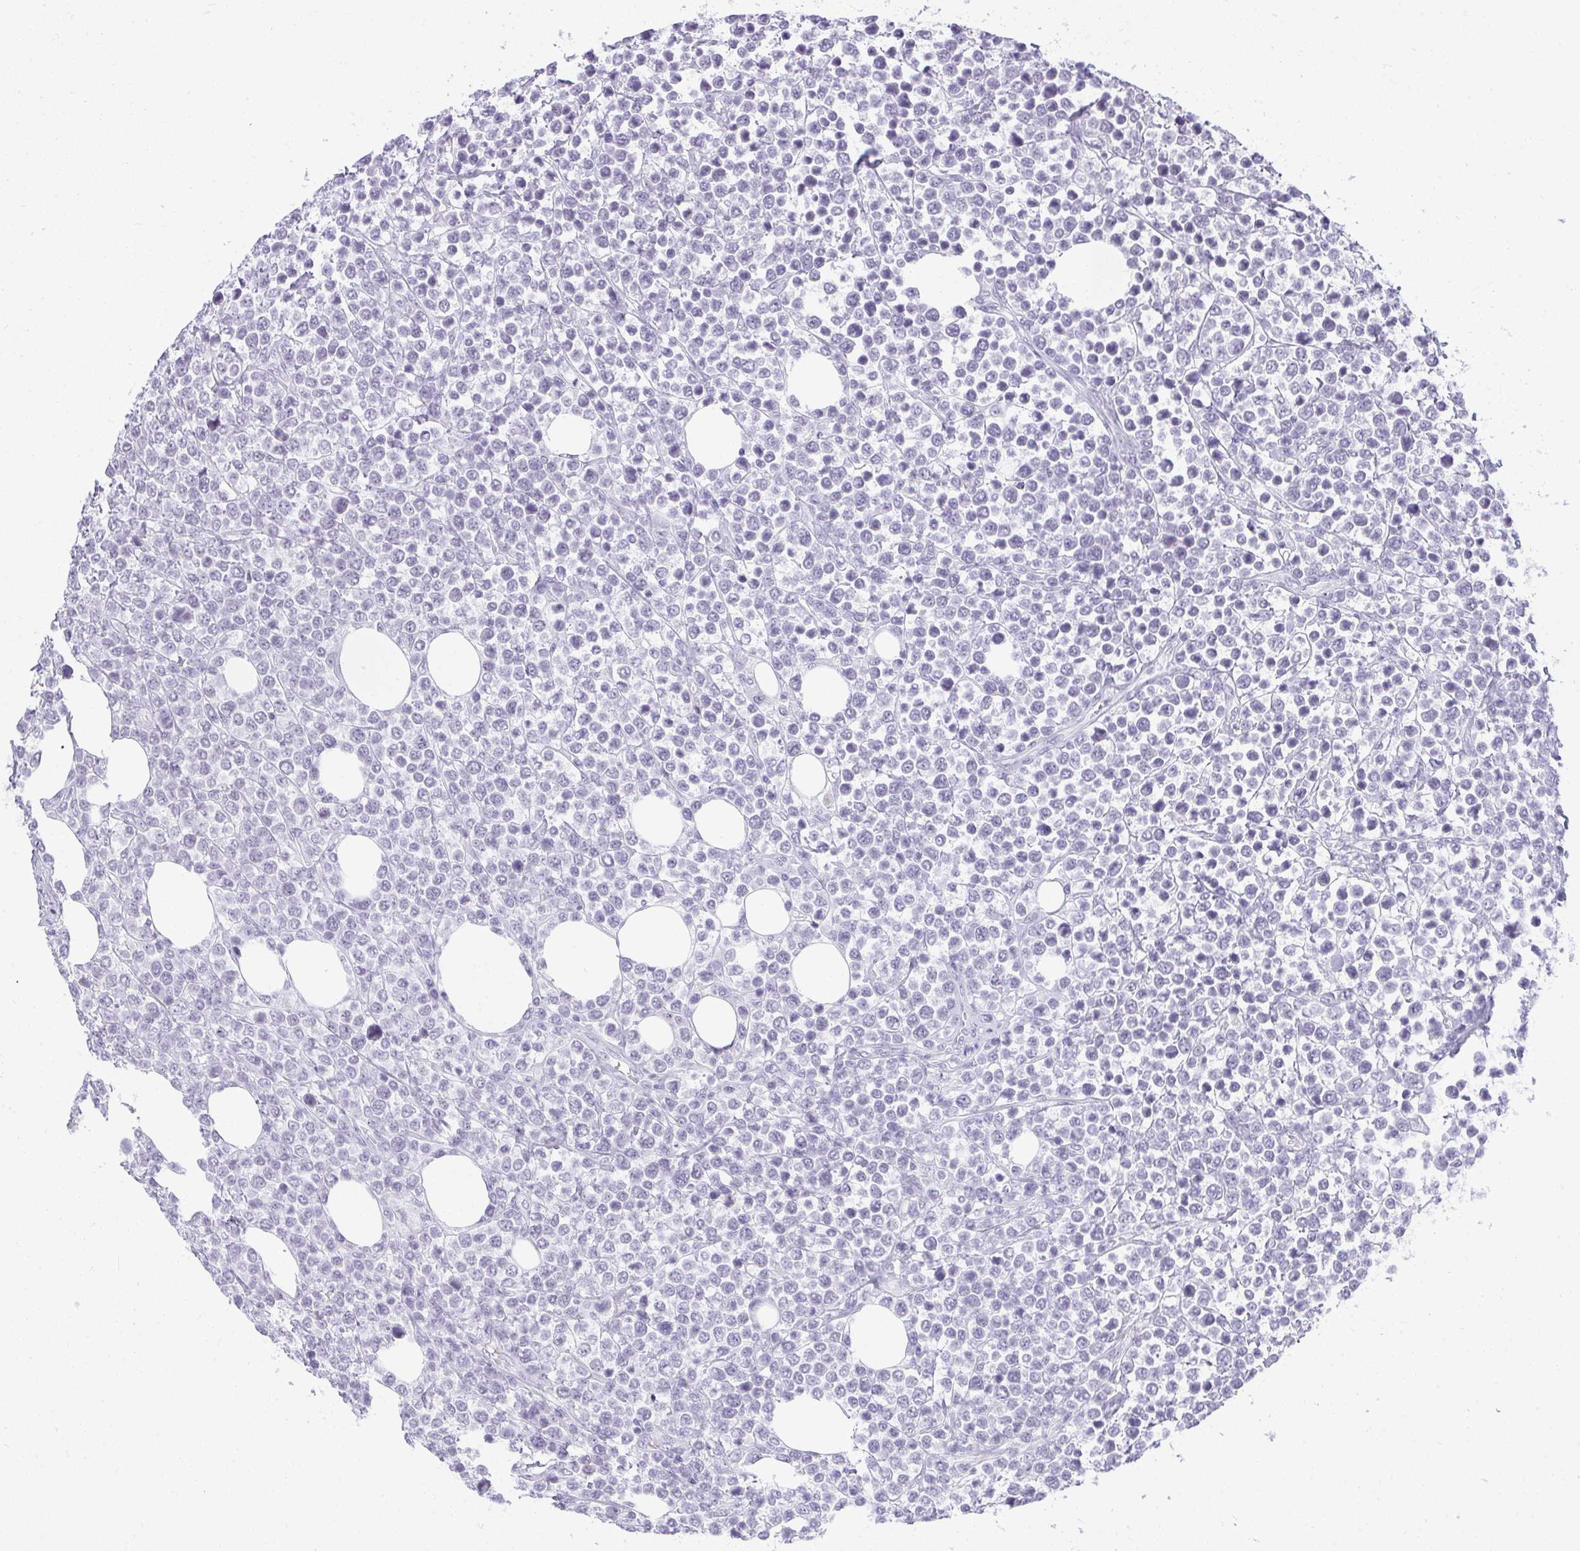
{"staining": {"intensity": "negative", "quantity": "none", "location": "none"}, "tissue": "lymphoma", "cell_type": "Tumor cells", "image_type": "cancer", "snomed": [{"axis": "morphology", "description": "Malignant lymphoma, non-Hodgkin's type, High grade"}, {"axis": "topography", "description": "Soft tissue"}], "caption": "Photomicrograph shows no significant protein positivity in tumor cells of lymphoma.", "gene": "PLA2G1B", "patient": {"sex": "female", "age": 56}}